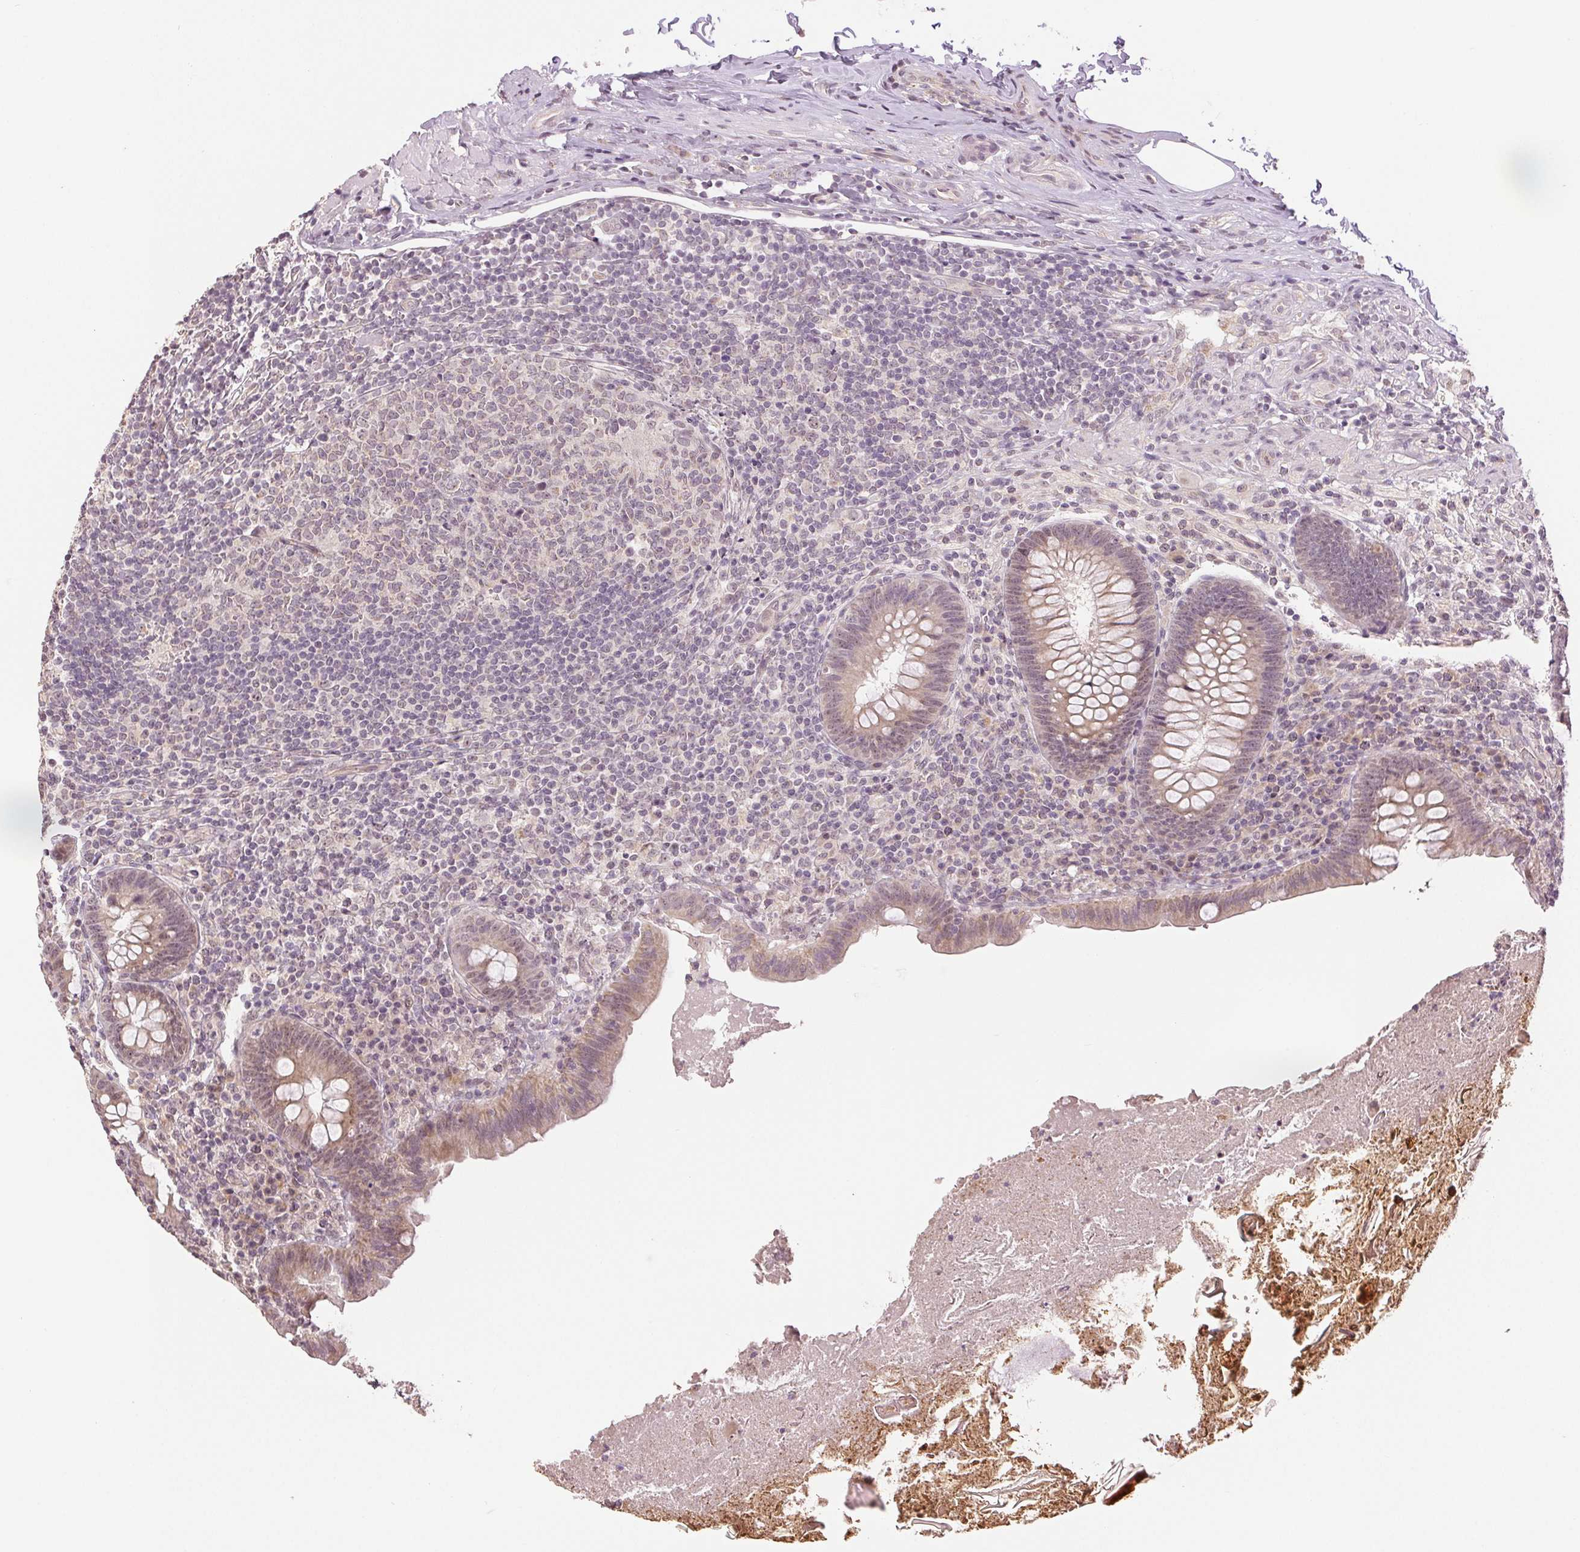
{"staining": {"intensity": "weak", "quantity": "<25%", "location": "cytoplasmic/membranous,nuclear"}, "tissue": "appendix", "cell_type": "Glandular cells", "image_type": "normal", "snomed": [{"axis": "morphology", "description": "Normal tissue, NOS"}, {"axis": "topography", "description": "Appendix"}], "caption": "Immunohistochemistry photomicrograph of benign appendix stained for a protein (brown), which reveals no expression in glandular cells.", "gene": "PLCB1", "patient": {"sex": "male", "age": 47}}